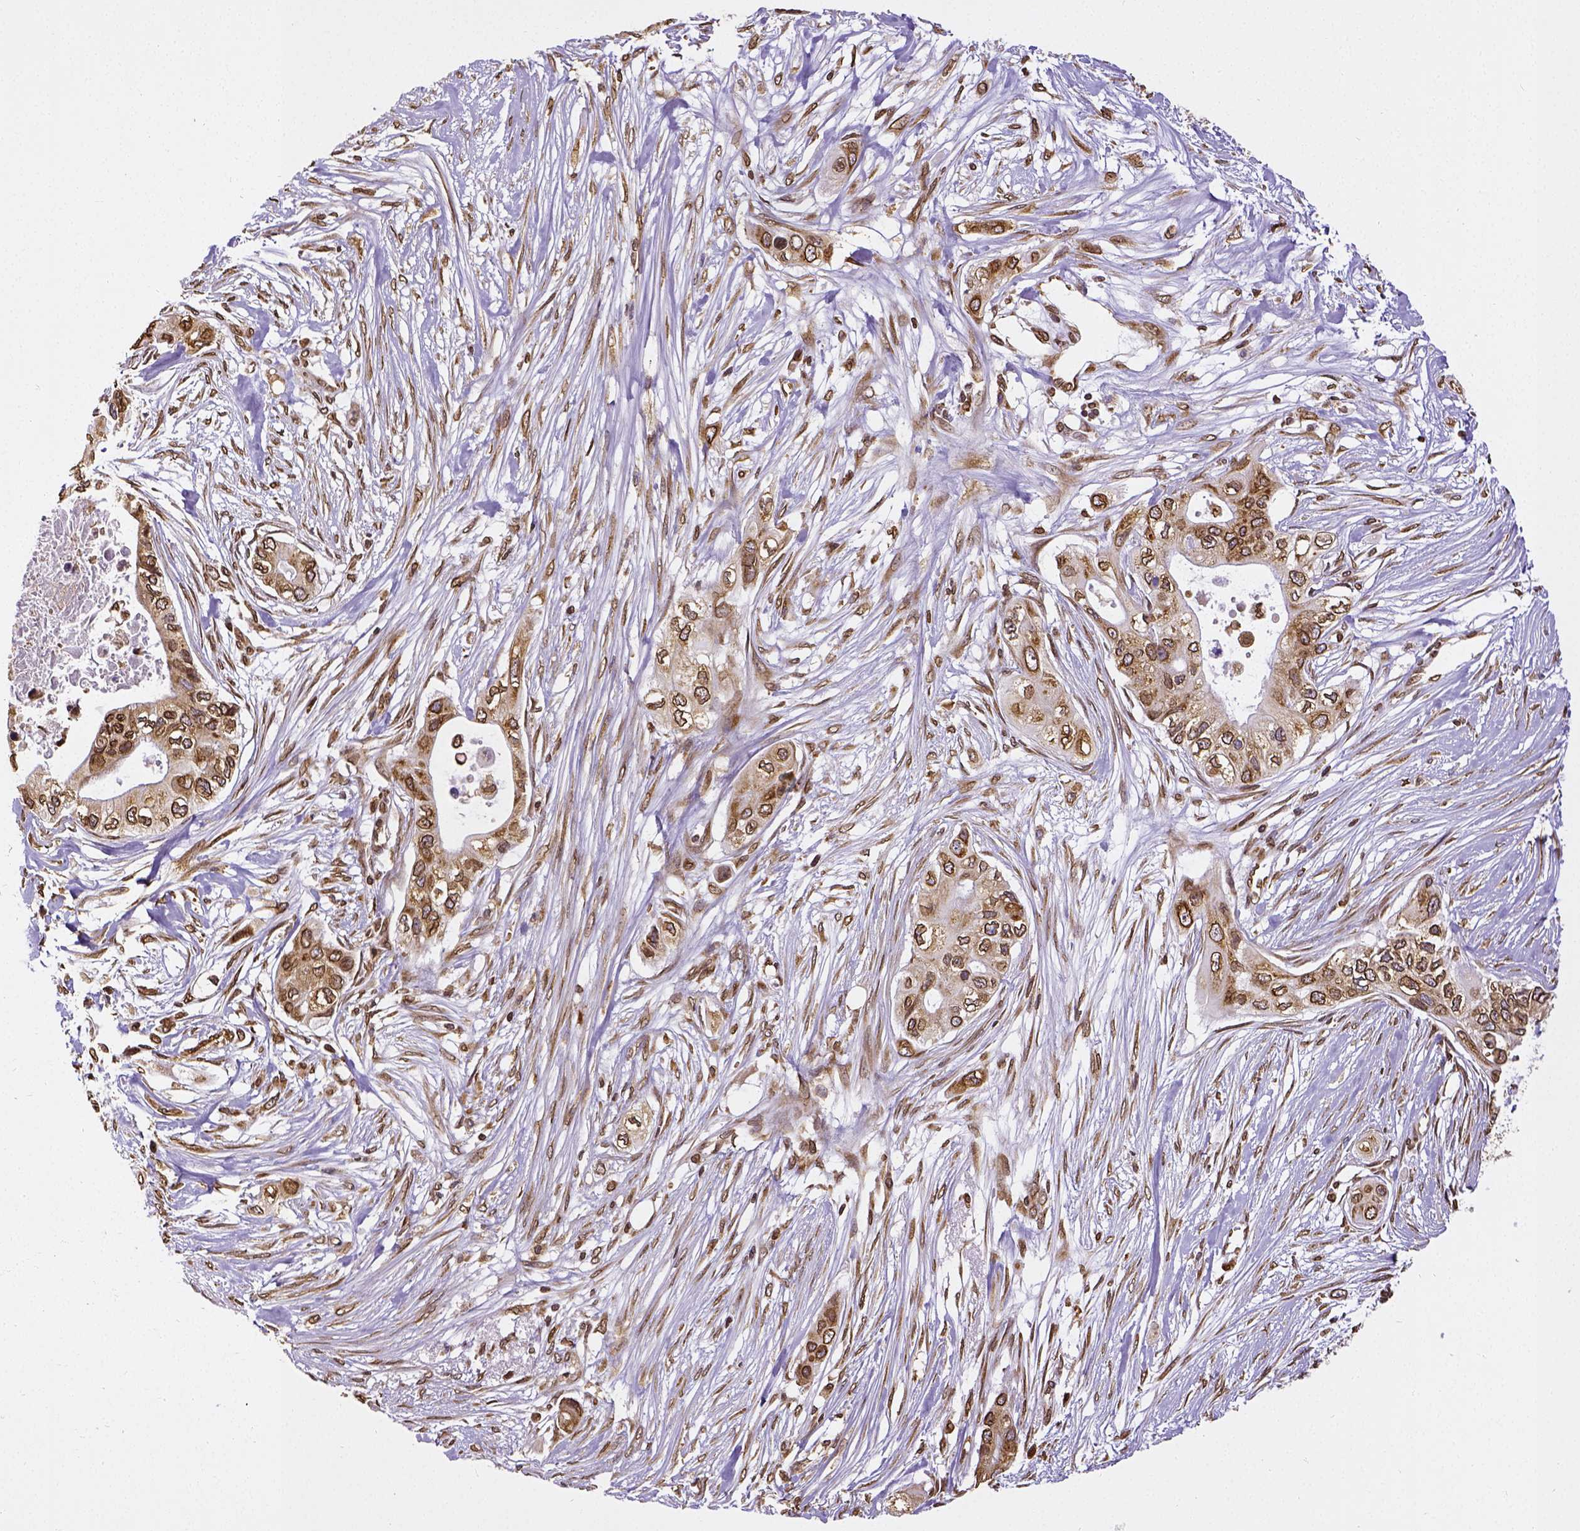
{"staining": {"intensity": "strong", "quantity": ">75%", "location": "cytoplasmic/membranous,nuclear"}, "tissue": "pancreatic cancer", "cell_type": "Tumor cells", "image_type": "cancer", "snomed": [{"axis": "morphology", "description": "Adenocarcinoma, NOS"}, {"axis": "topography", "description": "Pancreas"}], "caption": "Protein expression by IHC shows strong cytoplasmic/membranous and nuclear staining in about >75% of tumor cells in pancreatic cancer (adenocarcinoma).", "gene": "MTDH", "patient": {"sex": "female", "age": 63}}